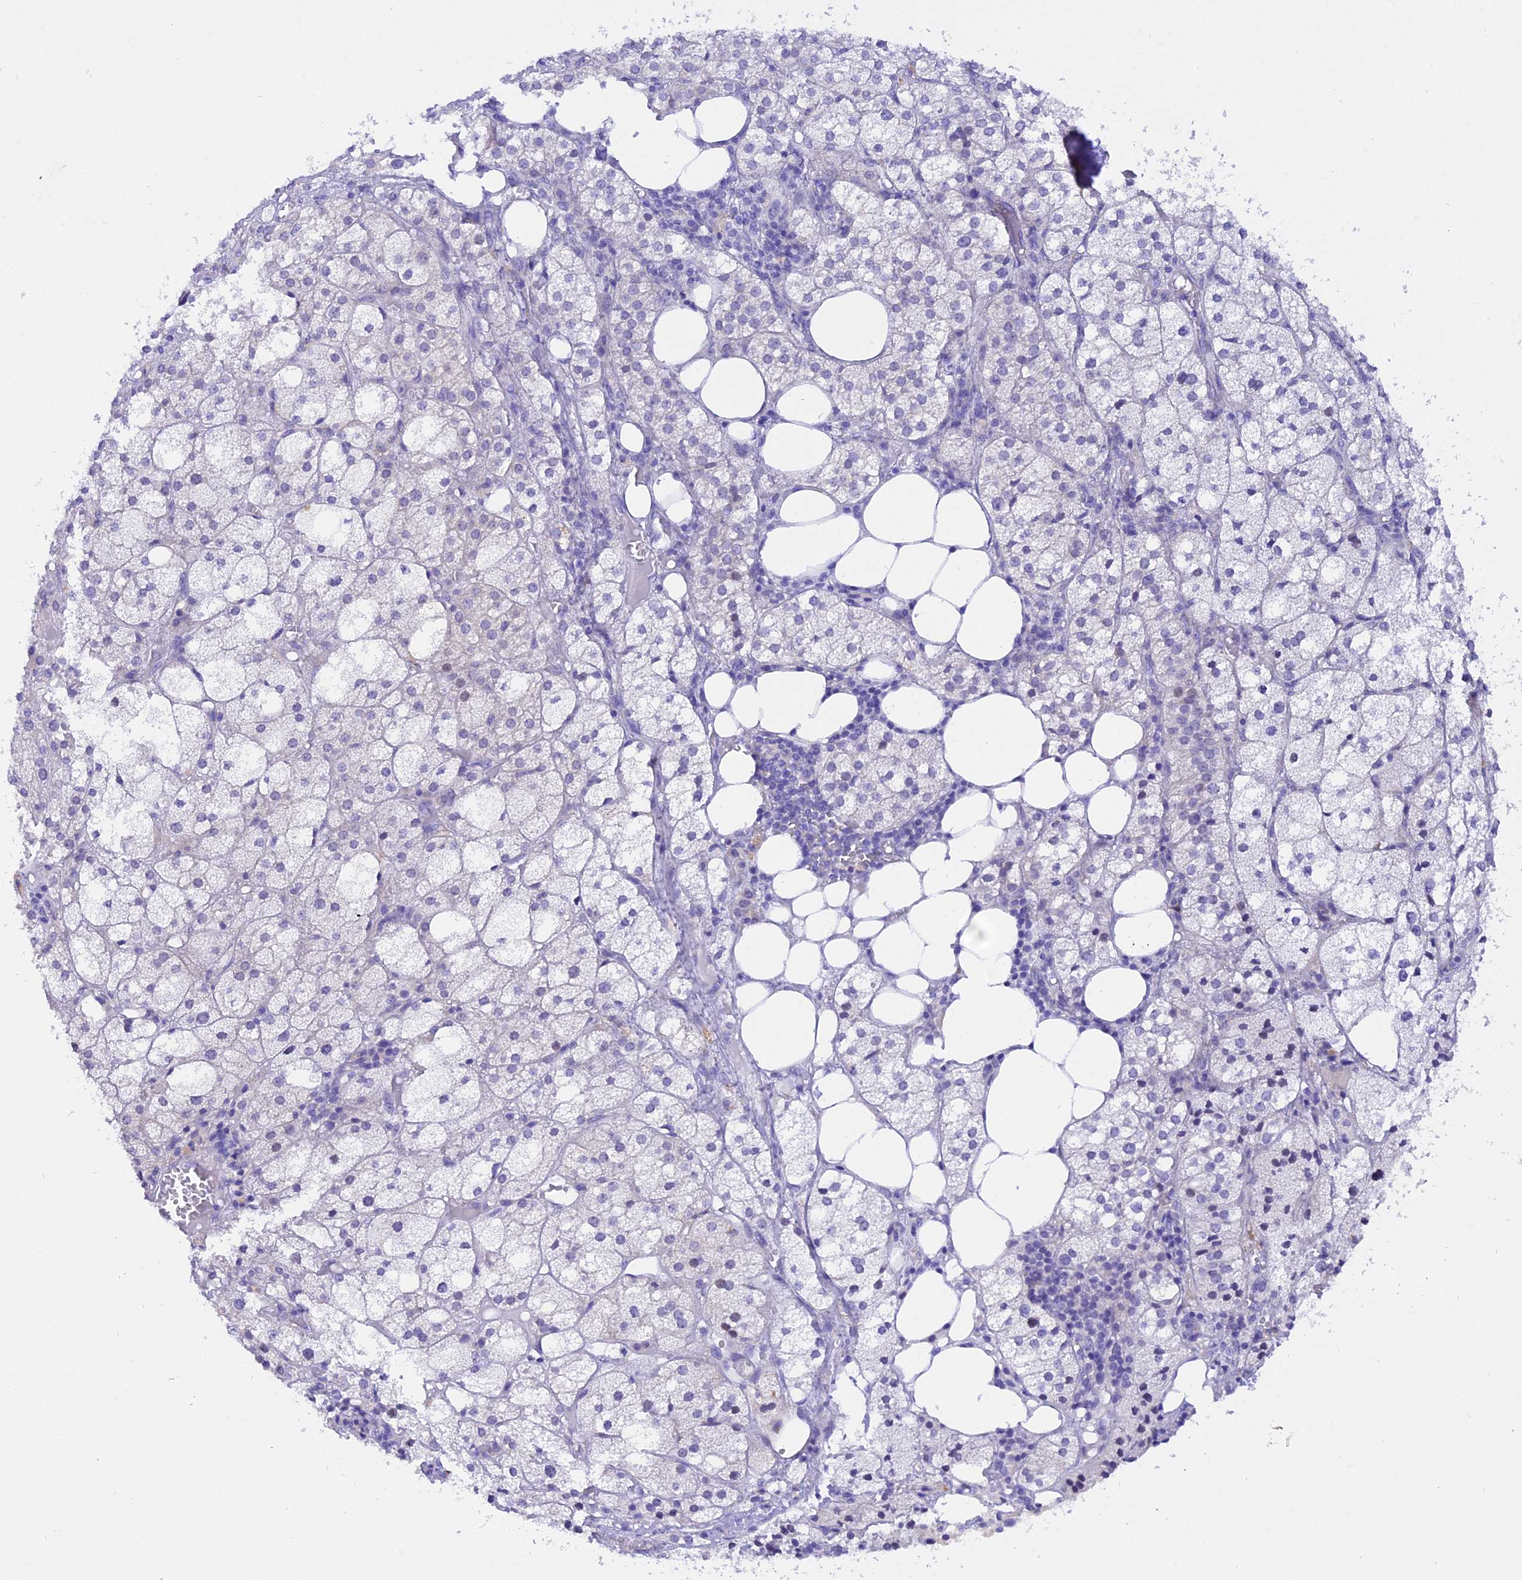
{"staining": {"intensity": "negative", "quantity": "none", "location": "none"}, "tissue": "adrenal gland", "cell_type": "Glandular cells", "image_type": "normal", "snomed": [{"axis": "morphology", "description": "Normal tissue, NOS"}, {"axis": "topography", "description": "Adrenal gland"}], "caption": "Image shows no protein expression in glandular cells of benign adrenal gland. The staining is performed using DAB brown chromogen with nuclei counter-stained in using hematoxylin.", "gene": "COL6A5", "patient": {"sex": "female", "age": 61}}